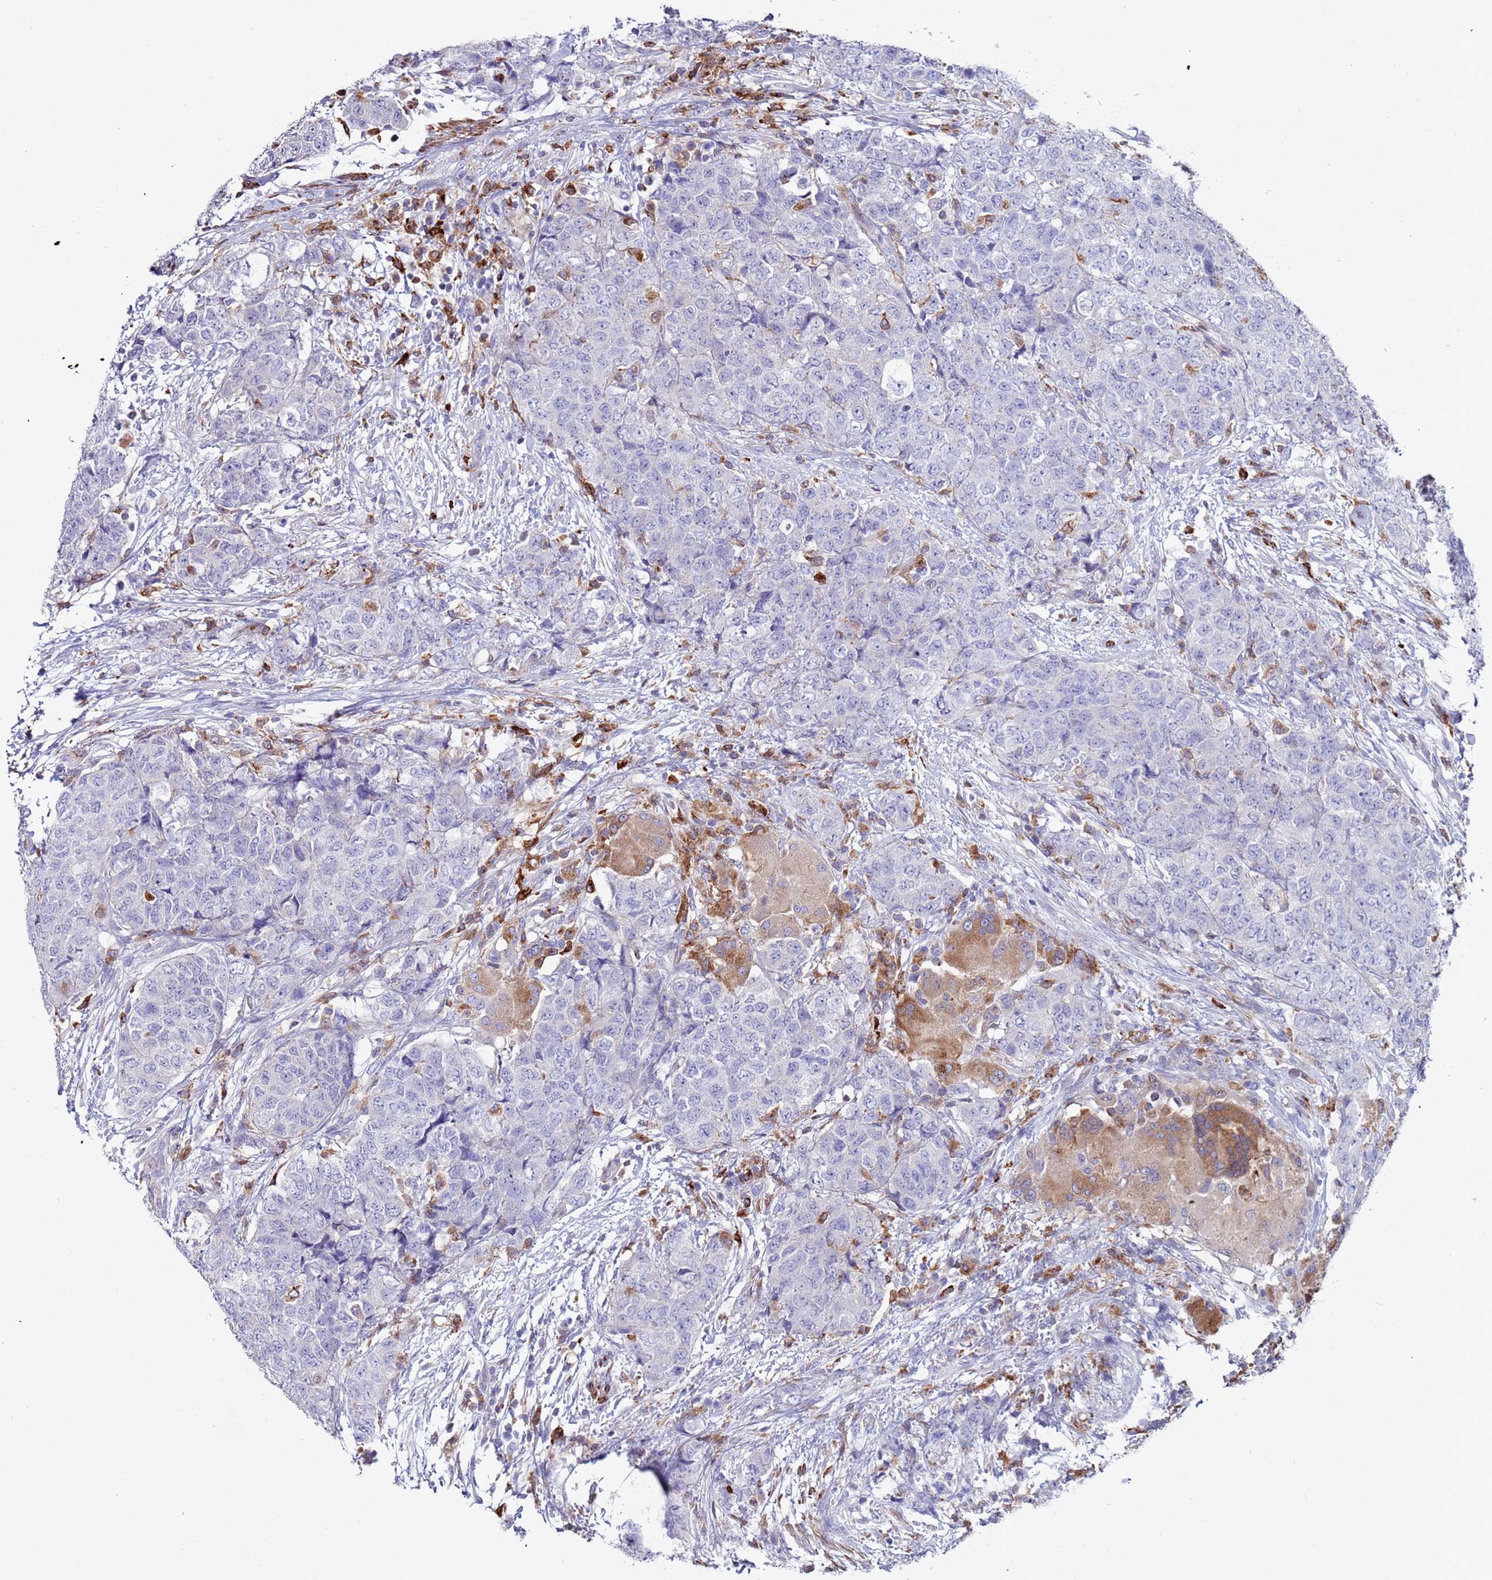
{"staining": {"intensity": "moderate", "quantity": "<25%", "location": "cytoplasmic/membranous"}, "tissue": "urothelial cancer", "cell_type": "Tumor cells", "image_type": "cancer", "snomed": [{"axis": "morphology", "description": "Urothelial carcinoma, High grade"}, {"axis": "topography", "description": "Urinary bladder"}], "caption": "Protein staining of high-grade urothelial carcinoma tissue shows moderate cytoplasmic/membranous positivity in approximately <25% of tumor cells.", "gene": "GREB1L", "patient": {"sex": "female", "age": 78}}